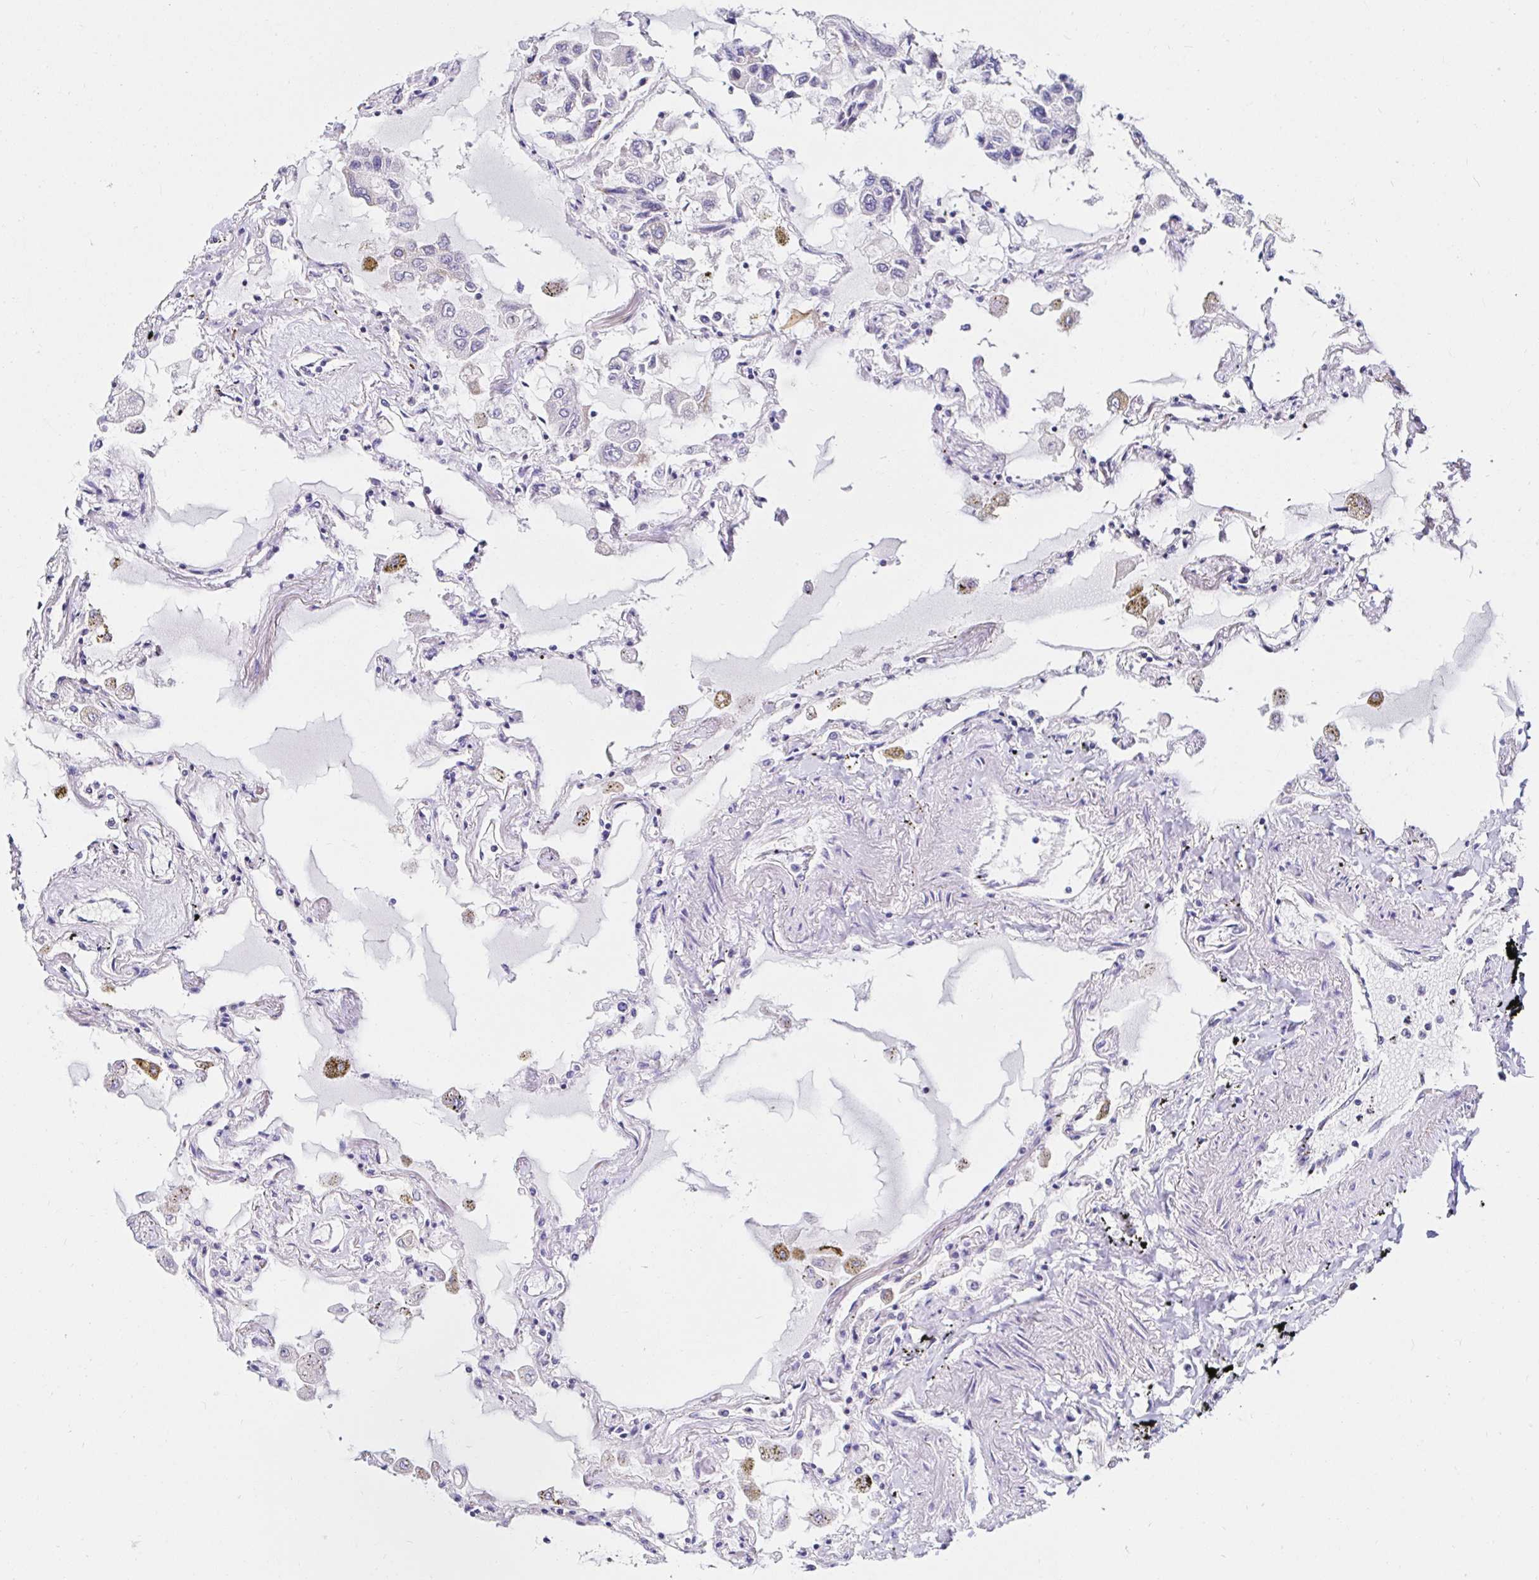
{"staining": {"intensity": "negative", "quantity": "none", "location": "none"}, "tissue": "lung", "cell_type": "Alveolar cells", "image_type": "normal", "snomed": [{"axis": "morphology", "description": "Normal tissue, NOS"}, {"axis": "morphology", "description": "Adenocarcinoma, NOS"}, {"axis": "topography", "description": "Cartilage tissue"}, {"axis": "topography", "description": "Lung"}], "caption": "Lung stained for a protein using immunohistochemistry (IHC) shows no staining alveolar cells.", "gene": "VSIG2", "patient": {"sex": "female", "age": 67}}